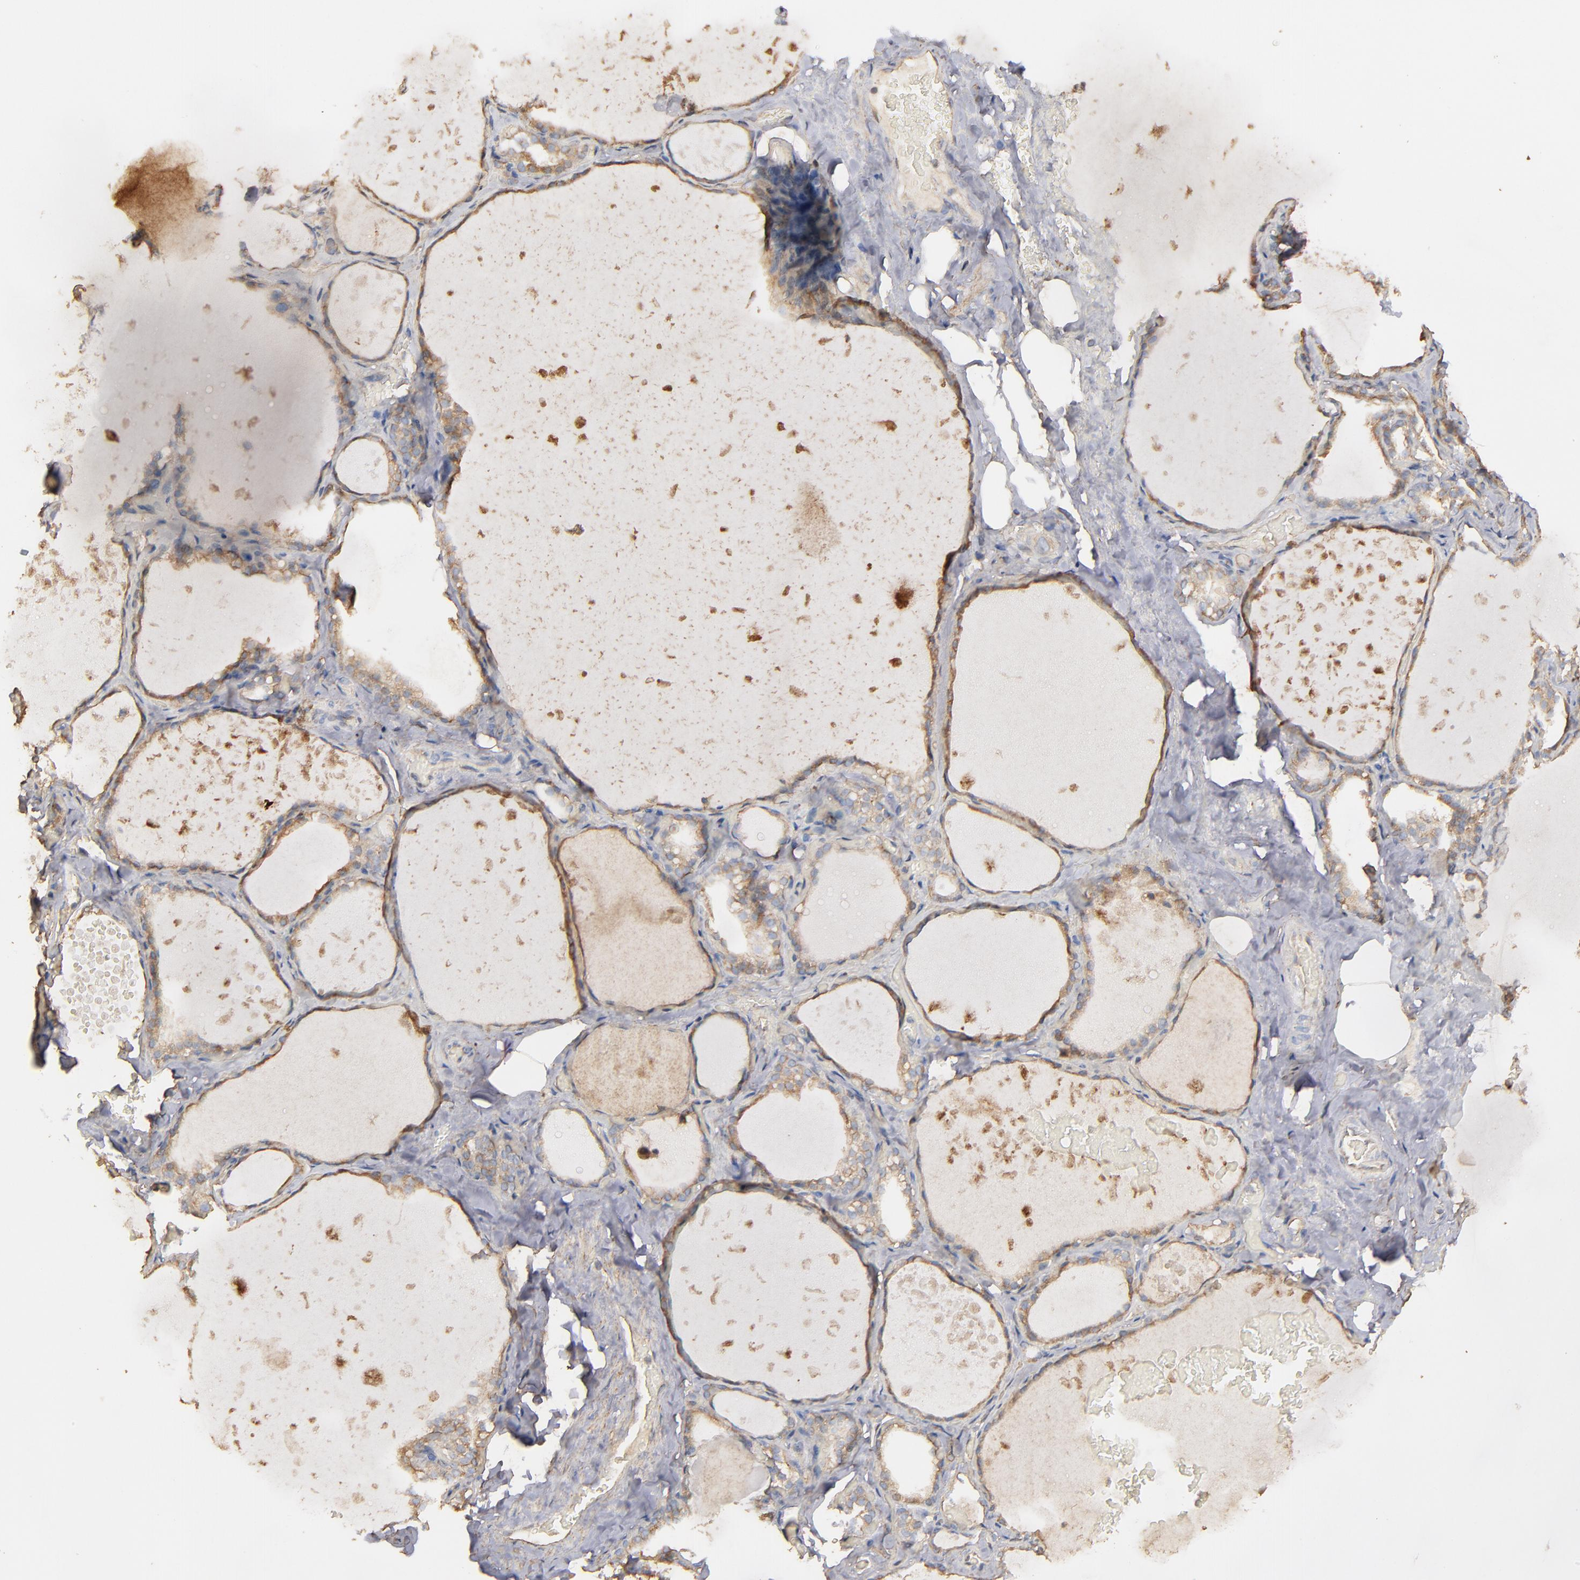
{"staining": {"intensity": "weak", "quantity": ">75%", "location": "cytoplasmic/membranous"}, "tissue": "thyroid gland", "cell_type": "Glandular cells", "image_type": "normal", "snomed": [{"axis": "morphology", "description": "Normal tissue, NOS"}, {"axis": "topography", "description": "Thyroid gland"}], "caption": "Immunohistochemical staining of normal human thyroid gland shows low levels of weak cytoplasmic/membranous staining in approximately >75% of glandular cells.", "gene": "DMD", "patient": {"sex": "male", "age": 61}}